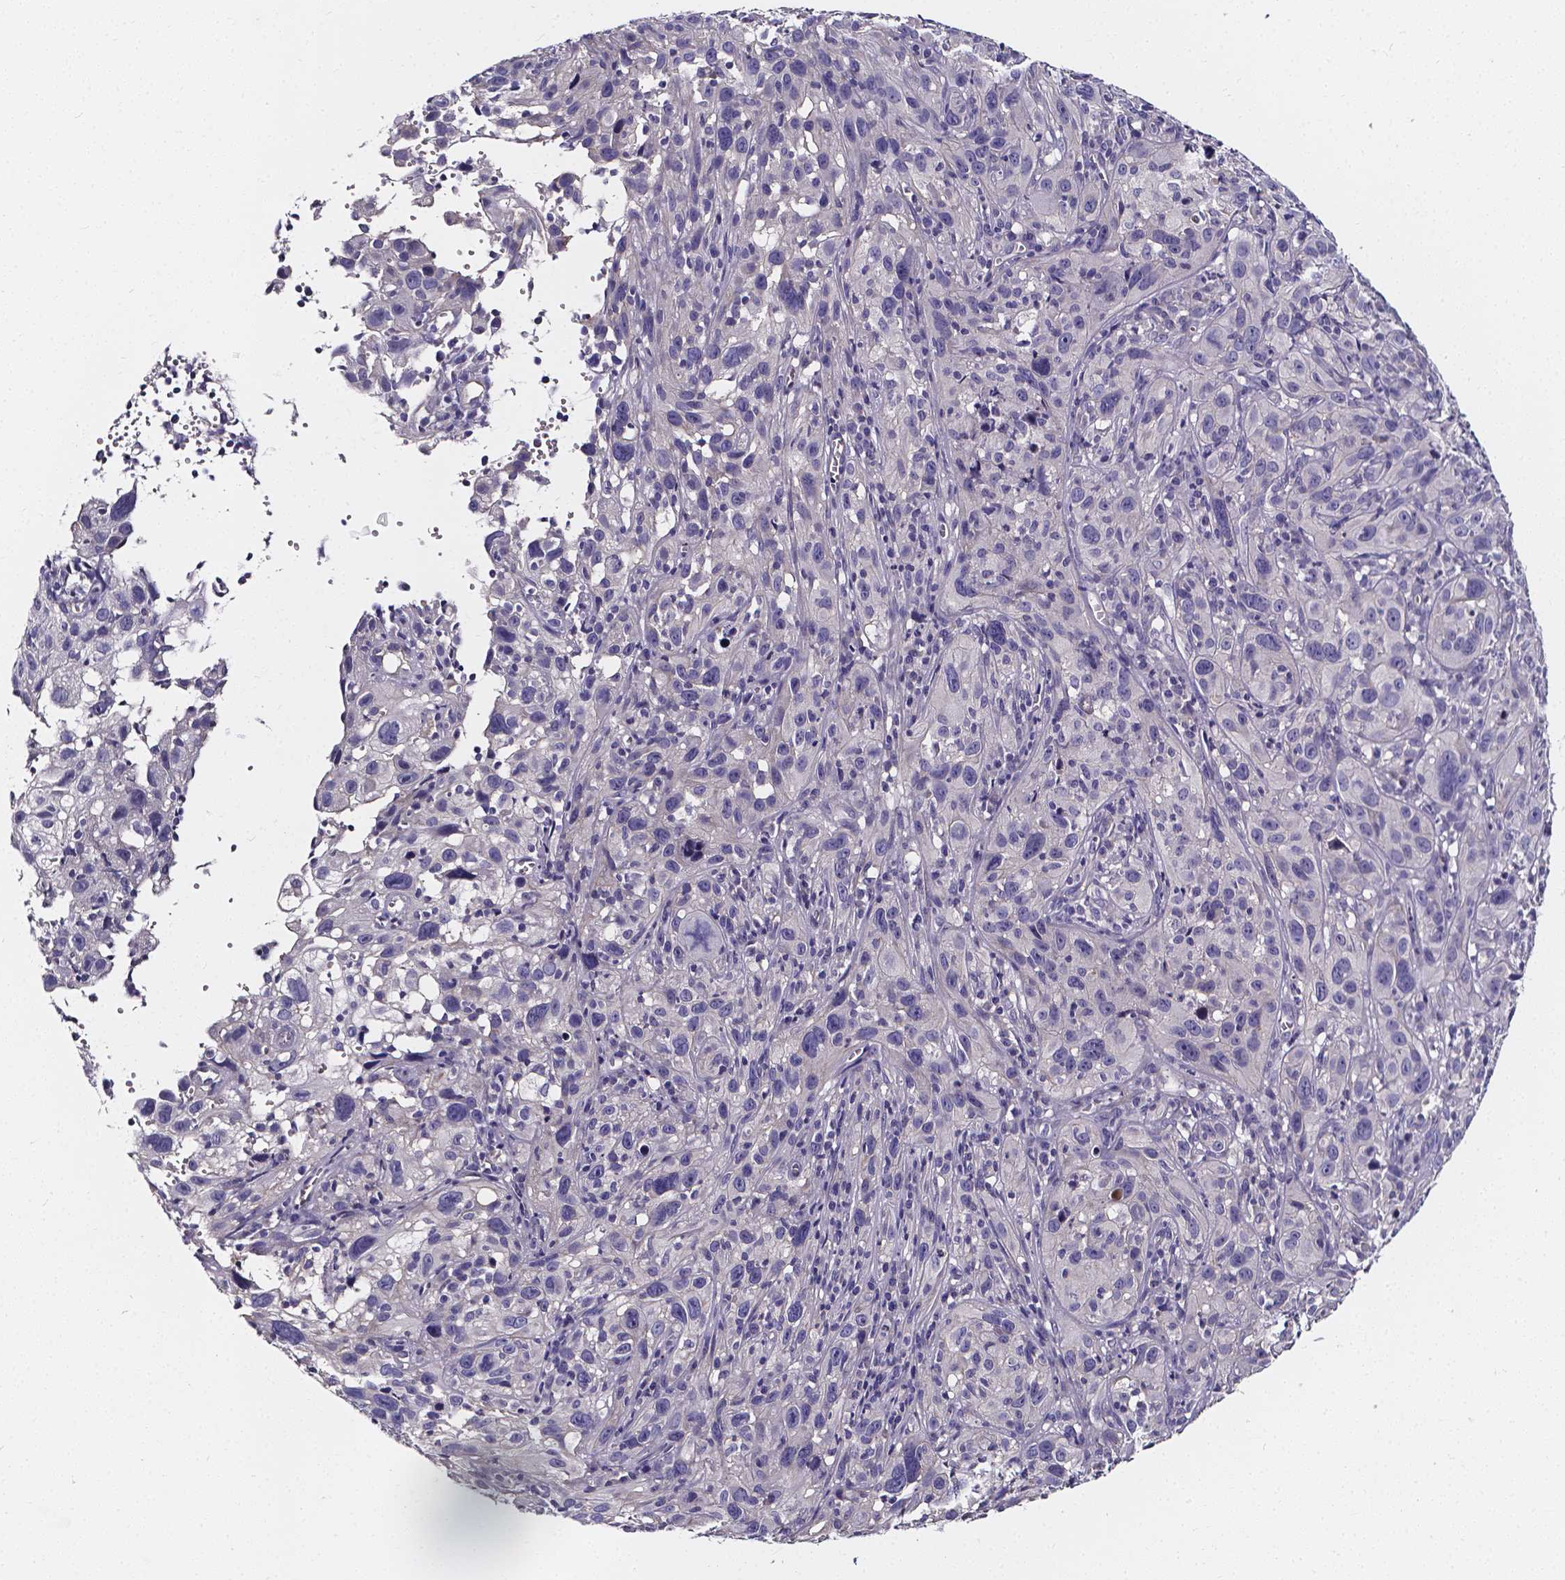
{"staining": {"intensity": "negative", "quantity": "none", "location": "none"}, "tissue": "cervical cancer", "cell_type": "Tumor cells", "image_type": "cancer", "snomed": [{"axis": "morphology", "description": "Squamous cell carcinoma, NOS"}, {"axis": "topography", "description": "Cervix"}], "caption": "Immunohistochemistry micrograph of cervical cancer stained for a protein (brown), which reveals no staining in tumor cells.", "gene": "CACNG8", "patient": {"sex": "female", "age": 37}}